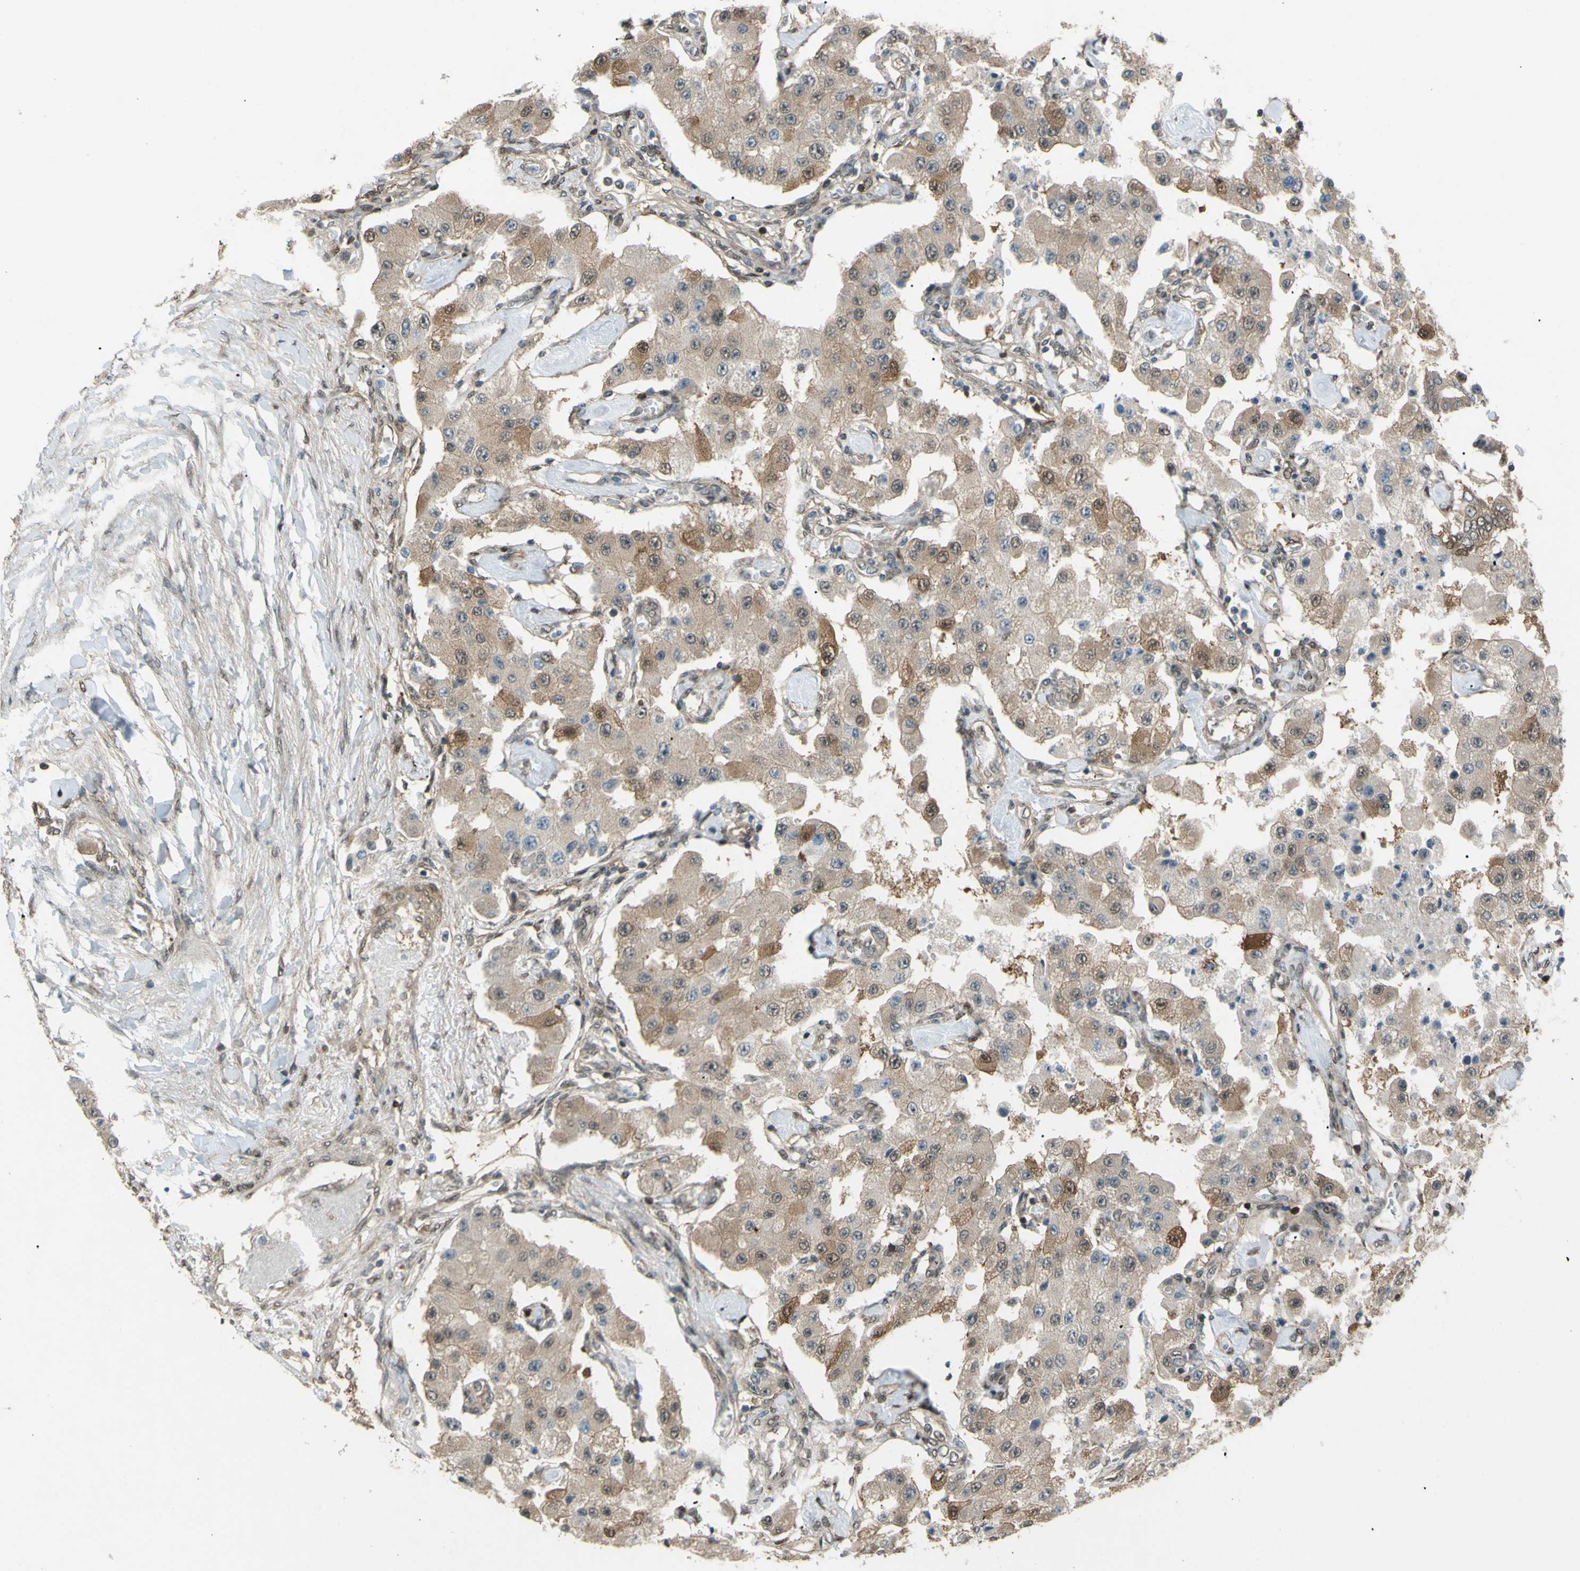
{"staining": {"intensity": "weak", "quantity": ">75%", "location": "cytoplasmic/membranous"}, "tissue": "carcinoid", "cell_type": "Tumor cells", "image_type": "cancer", "snomed": [{"axis": "morphology", "description": "Carcinoid, malignant, NOS"}, {"axis": "topography", "description": "Pancreas"}], "caption": "Human malignant carcinoid stained with a brown dye shows weak cytoplasmic/membranous positive staining in approximately >75% of tumor cells.", "gene": "YWHAQ", "patient": {"sex": "male", "age": 41}}